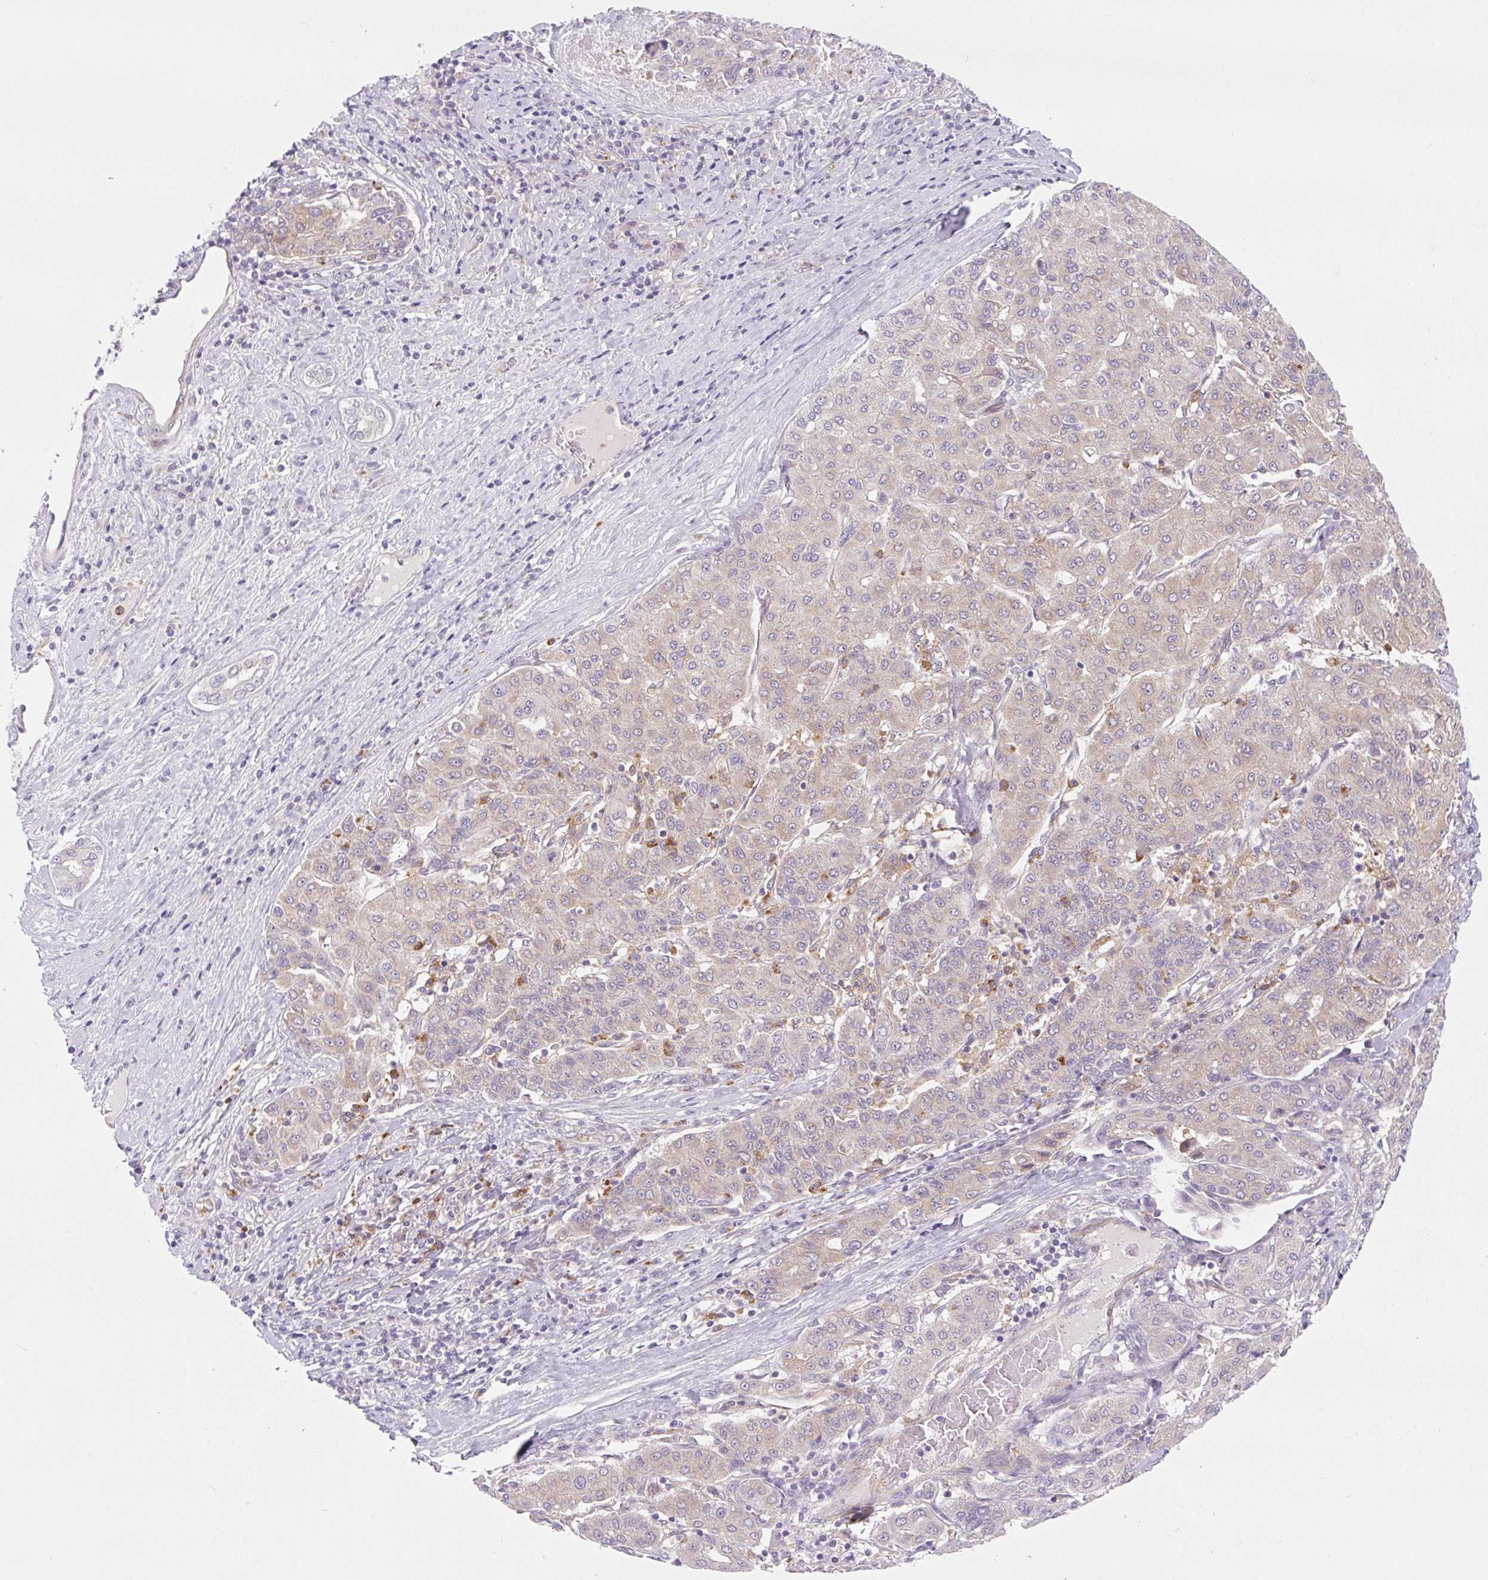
{"staining": {"intensity": "weak", "quantity": "25%-75%", "location": "cytoplasmic/membranous"}, "tissue": "liver cancer", "cell_type": "Tumor cells", "image_type": "cancer", "snomed": [{"axis": "morphology", "description": "Carcinoma, Hepatocellular, NOS"}, {"axis": "topography", "description": "Liver"}], "caption": "Immunohistochemical staining of liver cancer shows low levels of weak cytoplasmic/membranous staining in about 25%-75% of tumor cells.", "gene": "OMA1", "patient": {"sex": "male", "age": 65}}